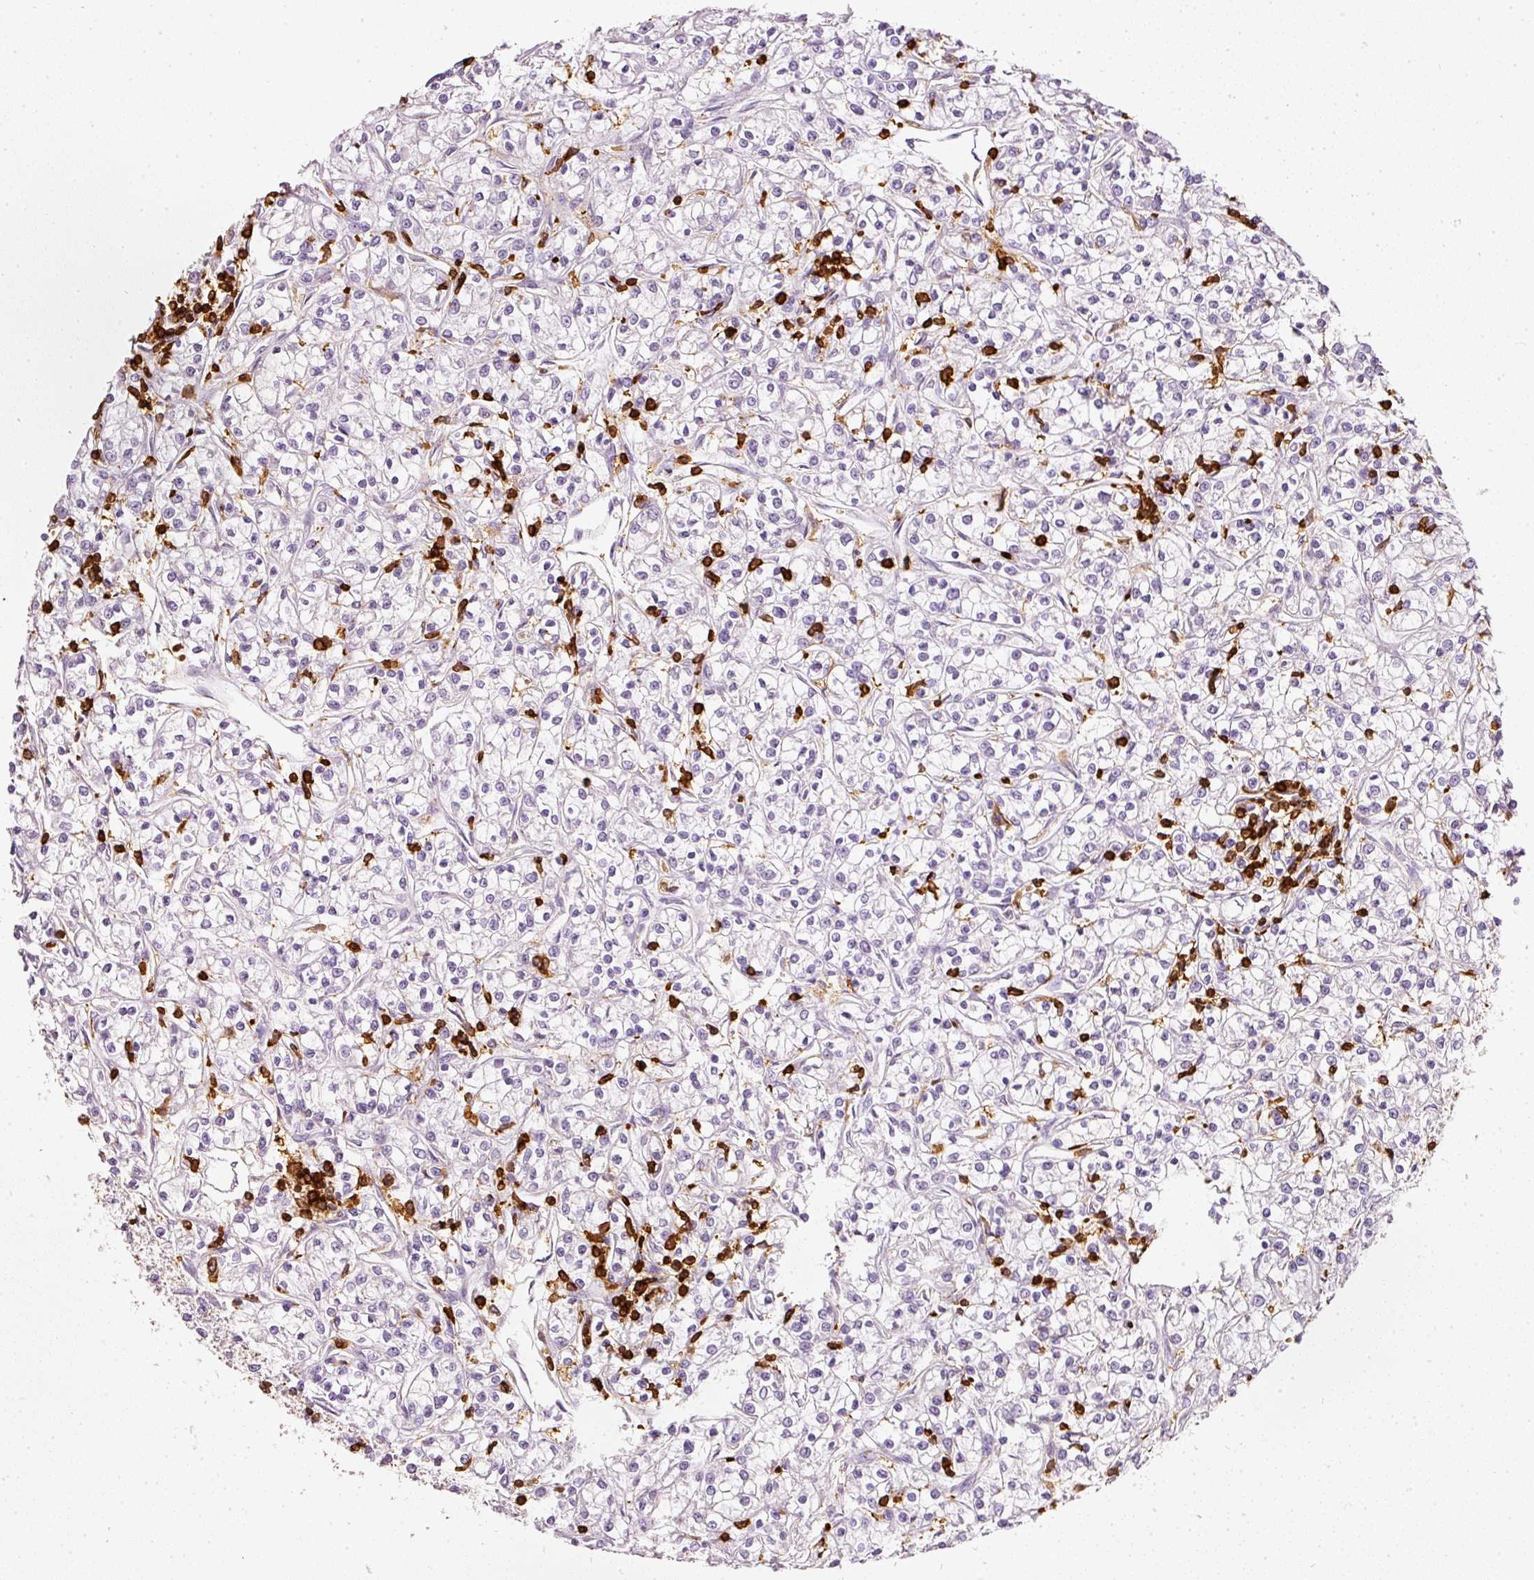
{"staining": {"intensity": "negative", "quantity": "none", "location": "none"}, "tissue": "renal cancer", "cell_type": "Tumor cells", "image_type": "cancer", "snomed": [{"axis": "morphology", "description": "Adenocarcinoma, NOS"}, {"axis": "topography", "description": "Kidney"}], "caption": "An immunohistochemistry image of adenocarcinoma (renal) is shown. There is no staining in tumor cells of adenocarcinoma (renal). (DAB (3,3'-diaminobenzidine) immunohistochemistry, high magnification).", "gene": "EVL", "patient": {"sex": "female", "age": 59}}